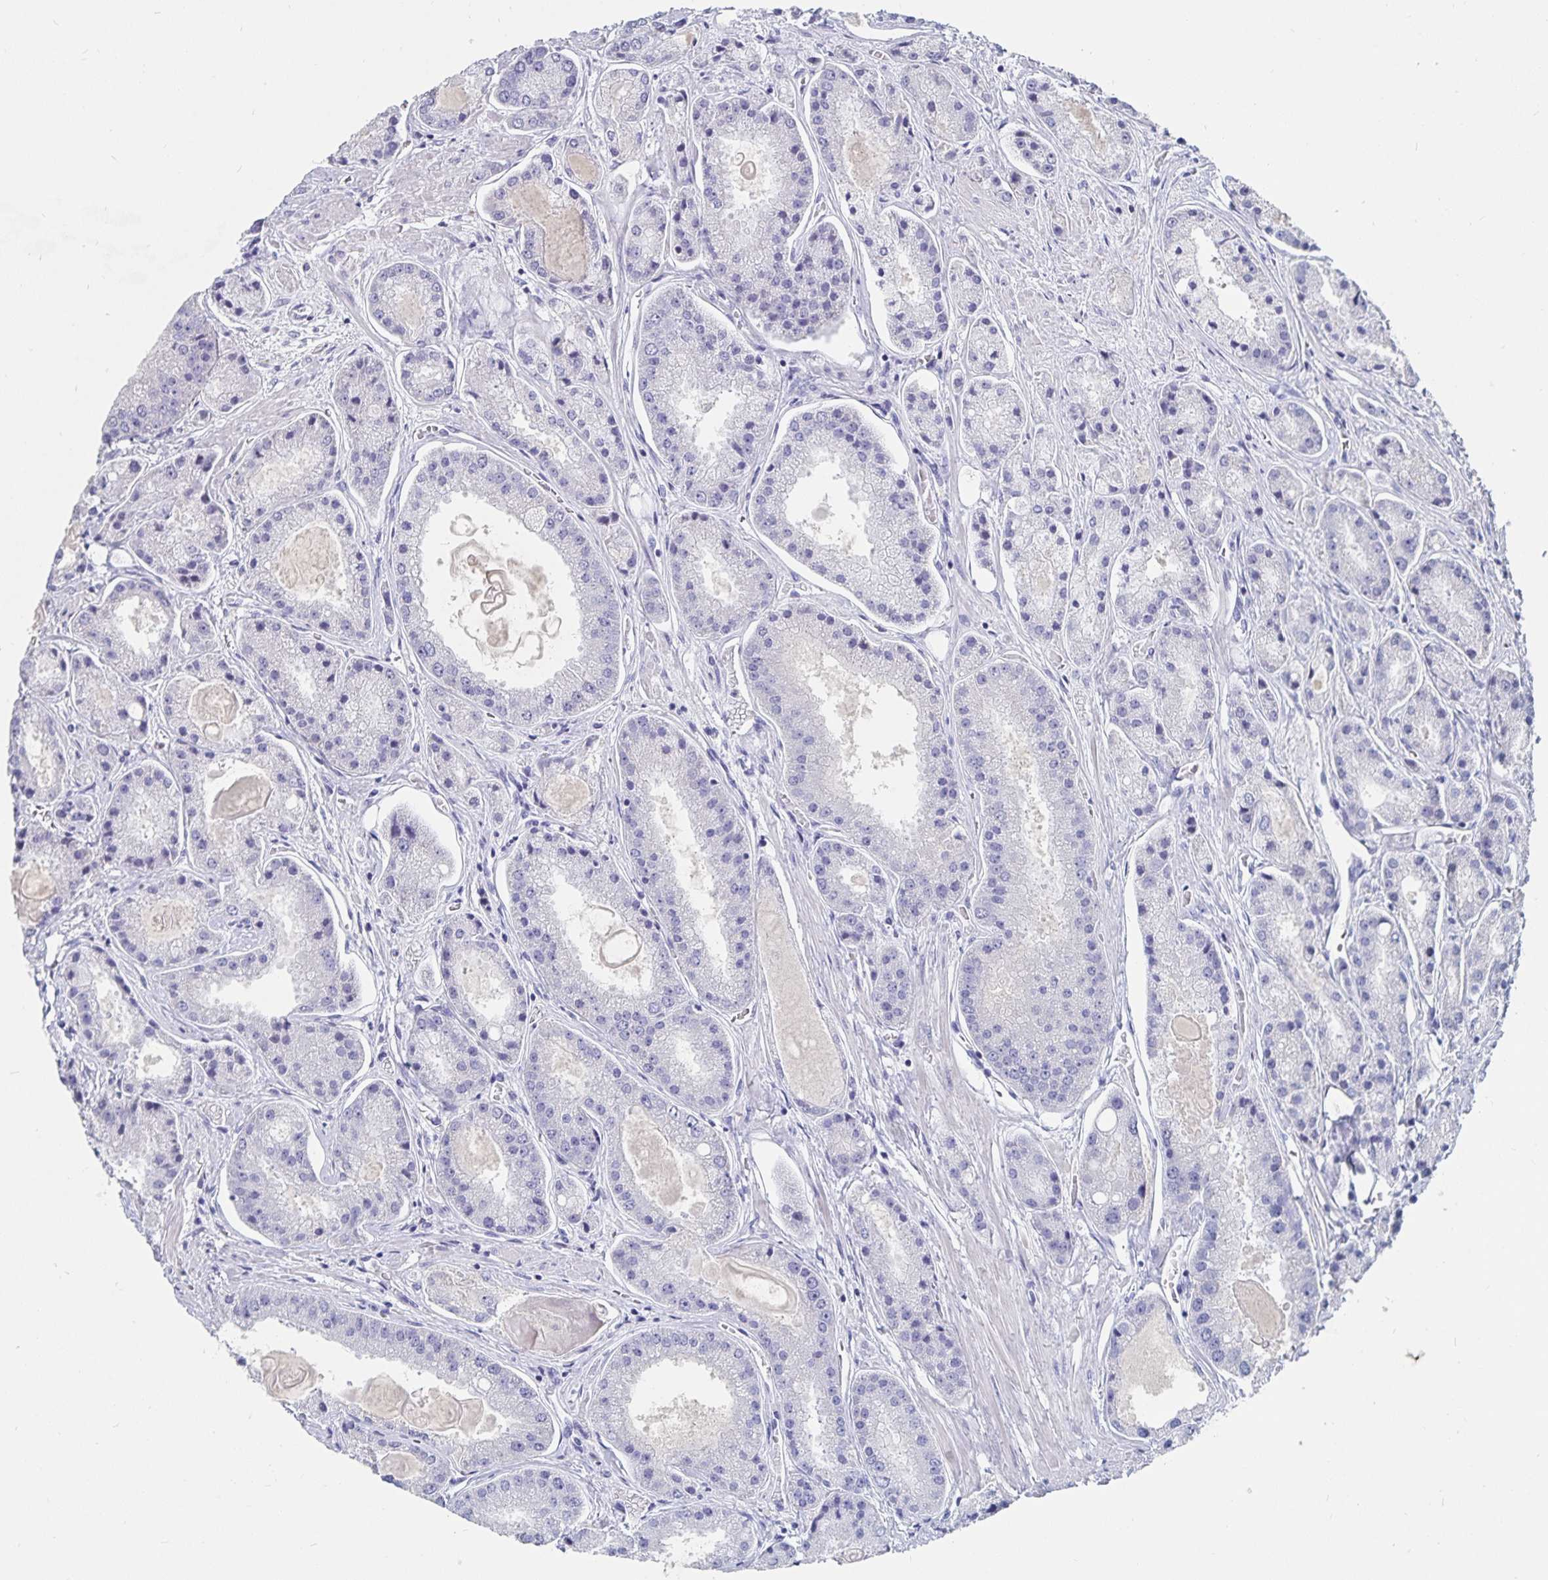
{"staining": {"intensity": "negative", "quantity": "none", "location": "none"}, "tissue": "prostate cancer", "cell_type": "Tumor cells", "image_type": "cancer", "snomed": [{"axis": "morphology", "description": "Adenocarcinoma, High grade"}, {"axis": "topography", "description": "Prostate"}], "caption": "Photomicrograph shows no protein positivity in tumor cells of prostate cancer tissue. The staining is performed using DAB (3,3'-diaminobenzidine) brown chromogen with nuclei counter-stained in using hematoxylin.", "gene": "CFAP69", "patient": {"sex": "male", "age": 67}}